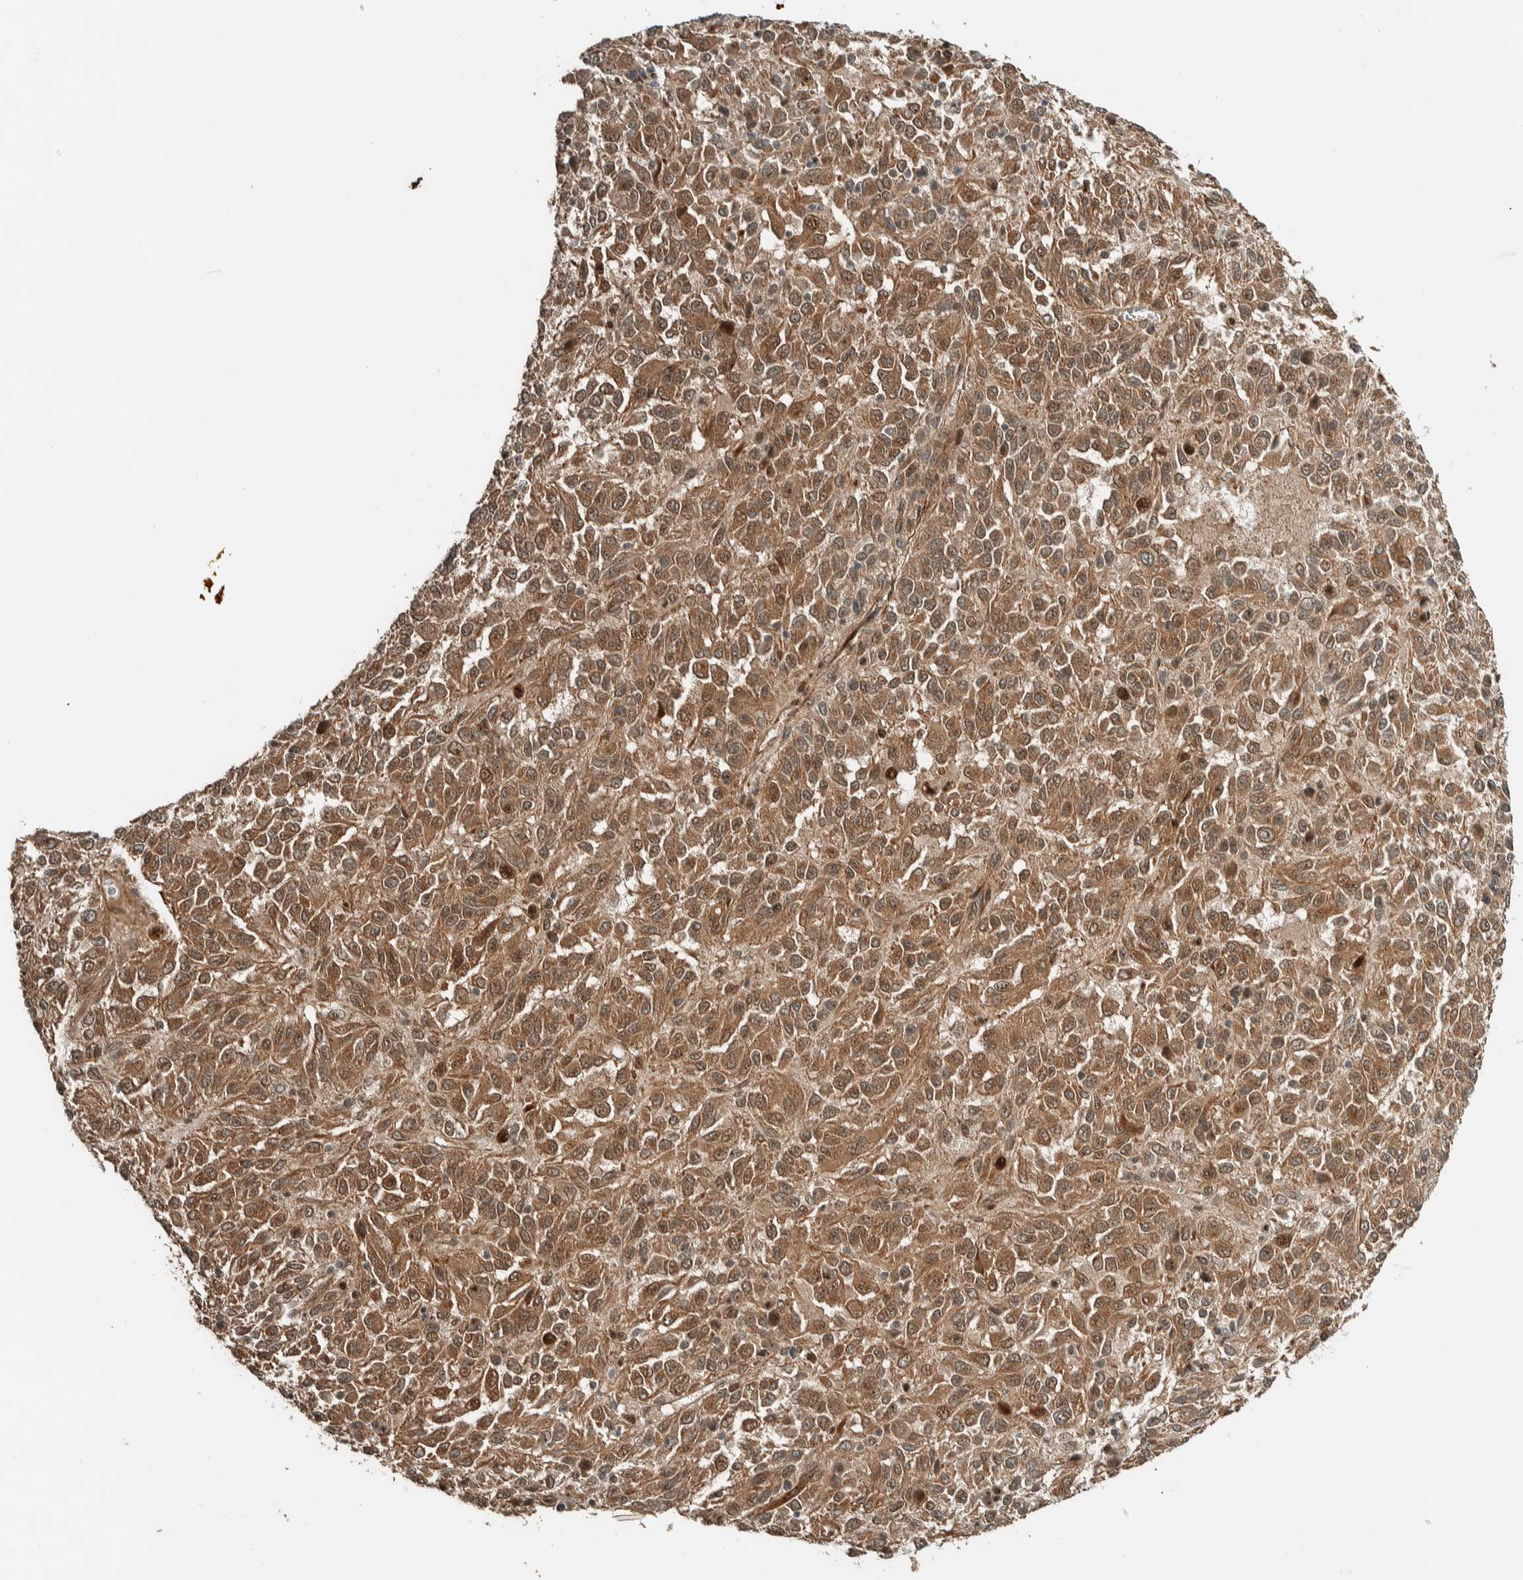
{"staining": {"intensity": "moderate", "quantity": ">75%", "location": "cytoplasmic/membranous,nuclear"}, "tissue": "melanoma", "cell_type": "Tumor cells", "image_type": "cancer", "snomed": [{"axis": "morphology", "description": "Malignant melanoma, Metastatic site"}, {"axis": "topography", "description": "Lung"}], "caption": "Immunohistochemical staining of human melanoma exhibits moderate cytoplasmic/membranous and nuclear protein positivity in approximately >75% of tumor cells.", "gene": "STXBP4", "patient": {"sex": "male", "age": 64}}